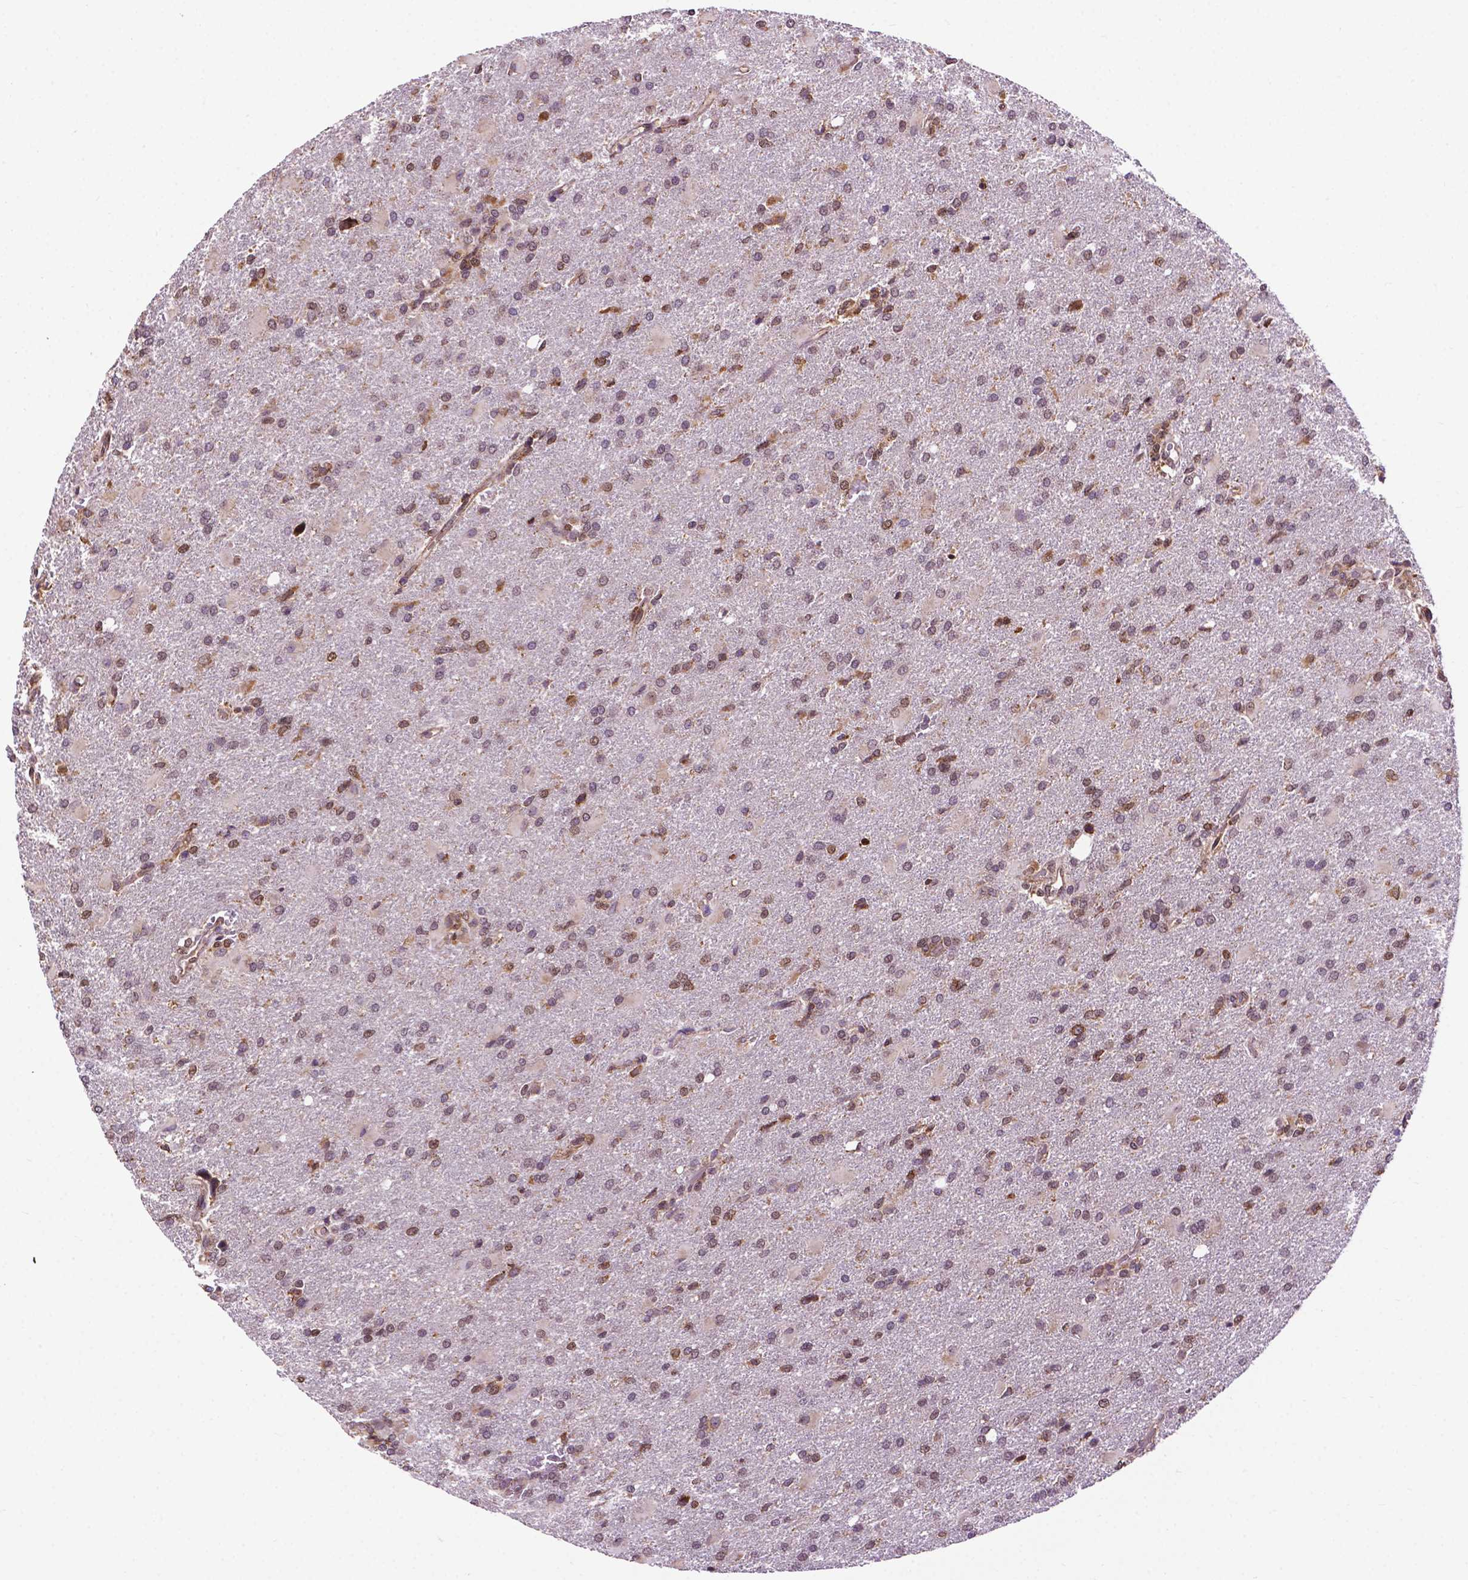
{"staining": {"intensity": "weak", "quantity": "25%-75%", "location": "cytoplasmic/membranous"}, "tissue": "glioma", "cell_type": "Tumor cells", "image_type": "cancer", "snomed": [{"axis": "morphology", "description": "Glioma, malignant, High grade"}, {"axis": "topography", "description": "Brain"}], "caption": "IHC (DAB) staining of malignant high-grade glioma reveals weak cytoplasmic/membranous protein expression in about 25%-75% of tumor cells.", "gene": "GANAB", "patient": {"sex": "male", "age": 68}}